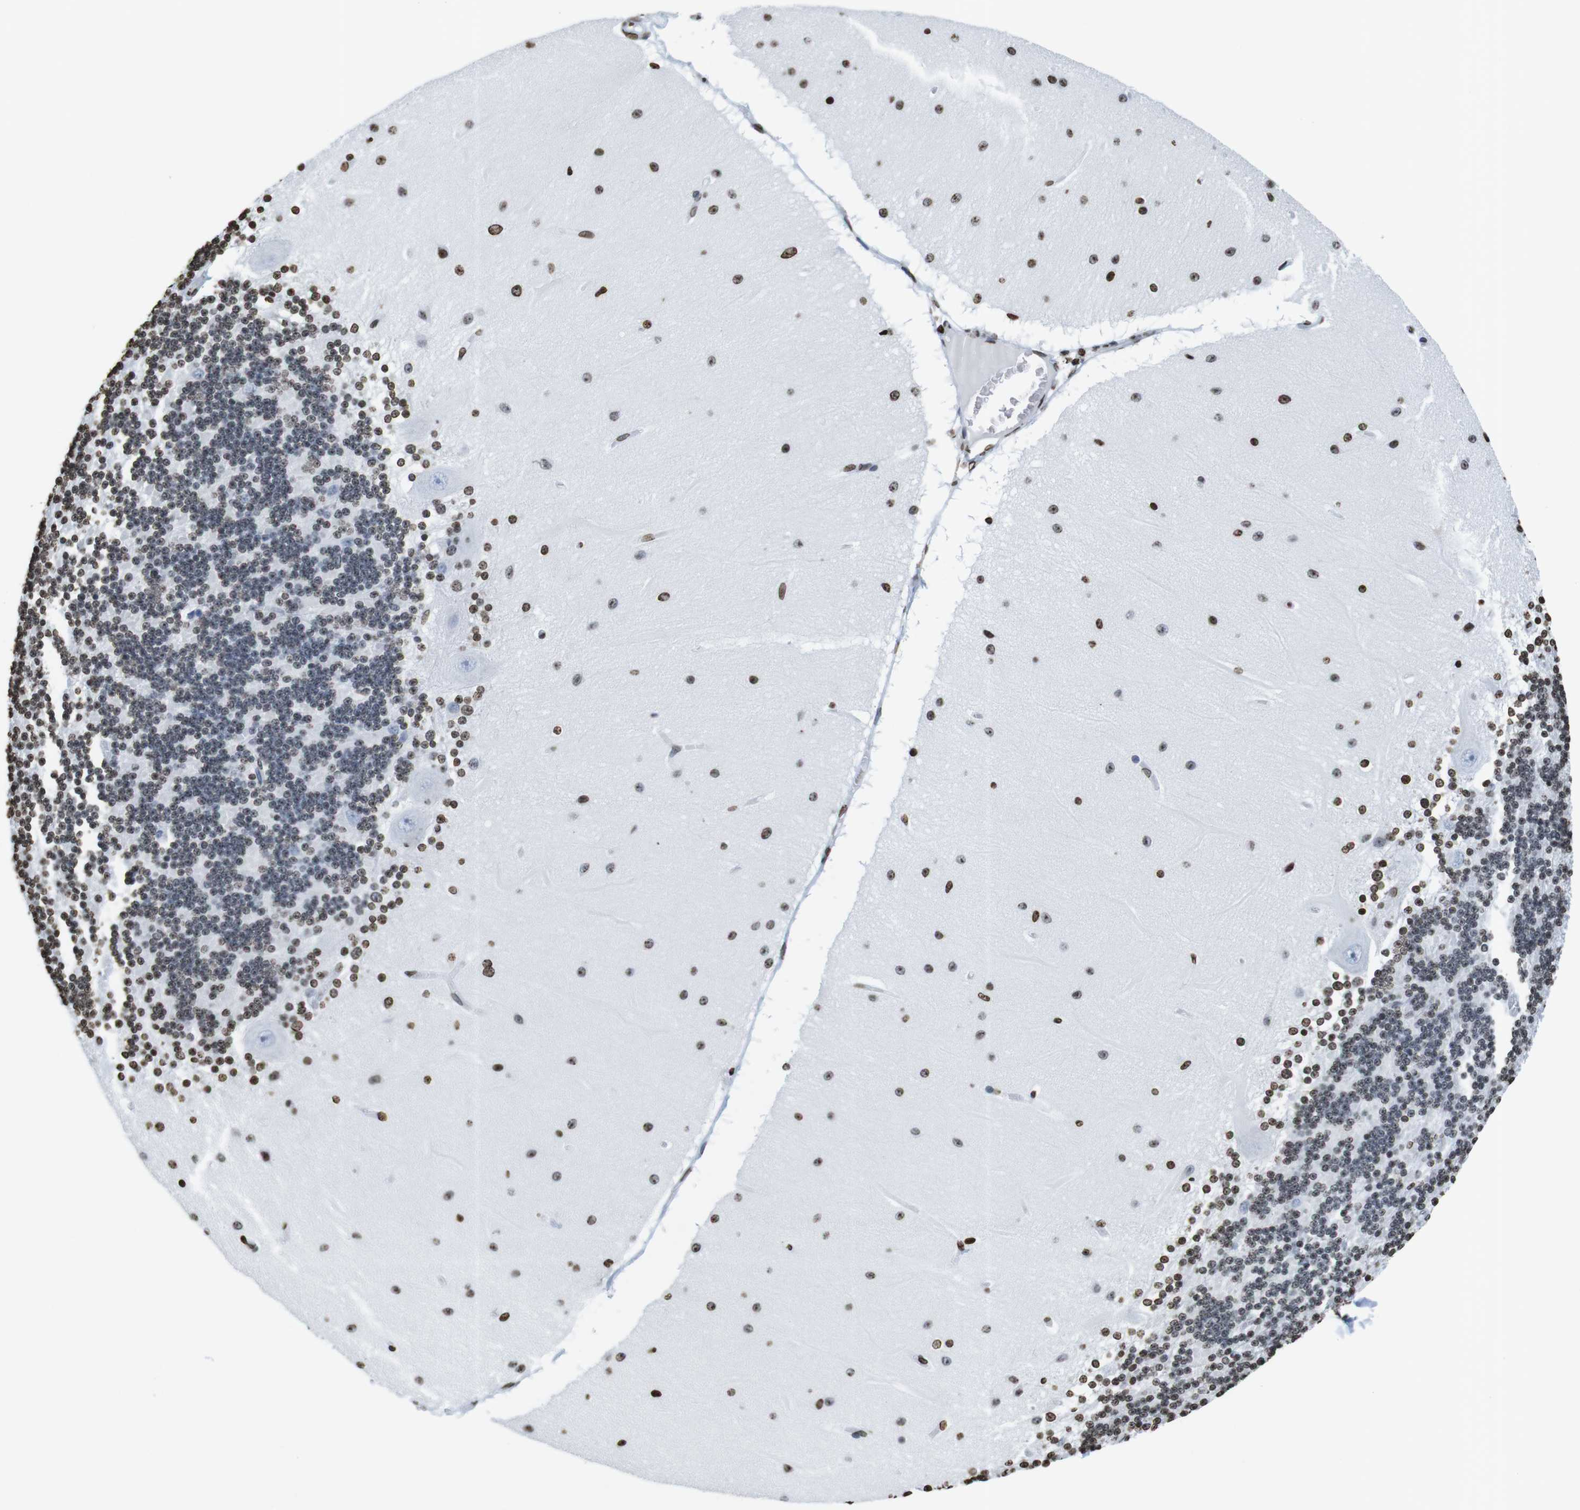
{"staining": {"intensity": "moderate", "quantity": "25%-75%", "location": "nuclear"}, "tissue": "cerebellum", "cell_type": "Cells in granular layer", "image_type": "normal", "snomed": [{"axis": "morphology", "description": "Normal tissue, NOS"}, {"axis": "topography", "description": "Cerebellum"}], "caption": "Immunohistochemical staining of benign cerebellum reveals moderate nuclear protein expression in about 25%-75% of cells in granular layer.", "gene": "BSX", "patient": {"sex": "female", "age": 54}}